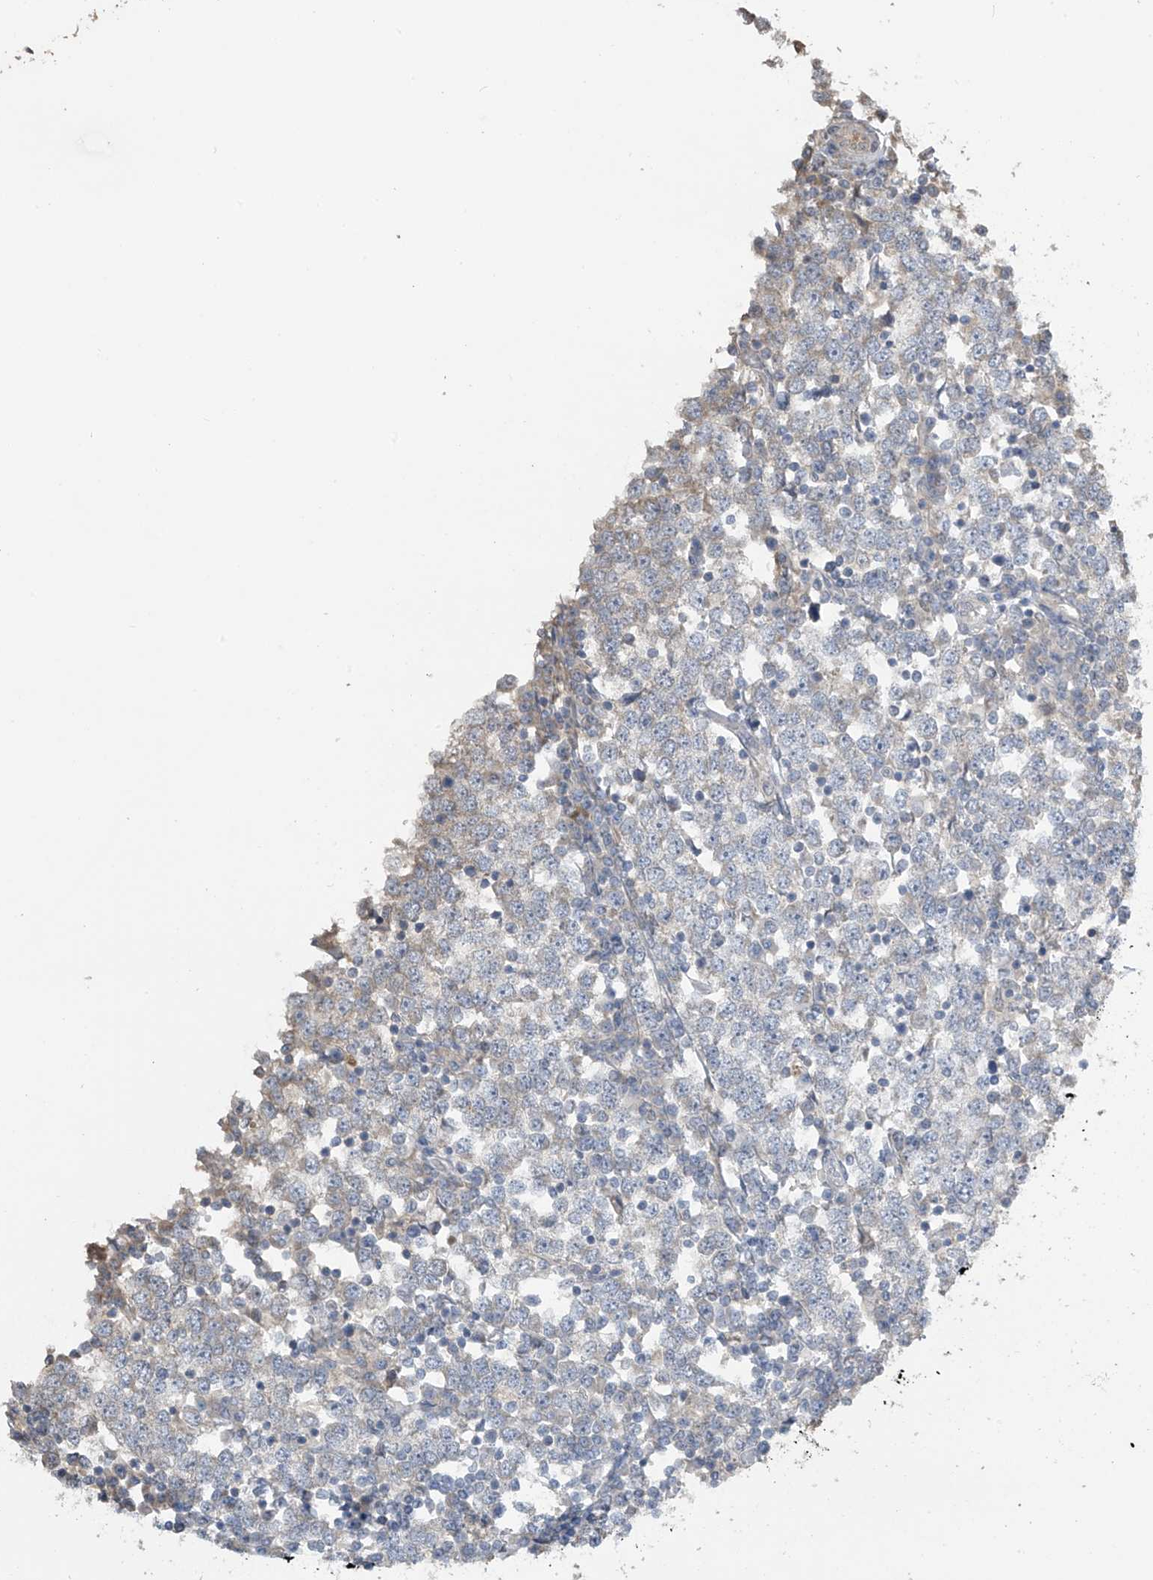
{"staining": {"intensity": "negative", "quantity": "none", "location": "none"}, "tissue": "testis cancer", "cell_type": "Tumor cells", "image_type": "cancer", "snomed": [{"axis": "morphology", "description": "Seminoma, NOS"}, {"axis": "topography", "description": "Testis"}], "caption": "Seminoma (testis) was stained to show a protein in brown. There is no significant positivity in tumor cells. The staining was performed using DAB (3,3'-diaminobenzidine) to visualize the protein expression in brown, while the nuclei were stained in blue with hematoxylin (Magnification: 20x).", "gene": "SLFN14", "patient": {"sex": "male", "age": 65}}